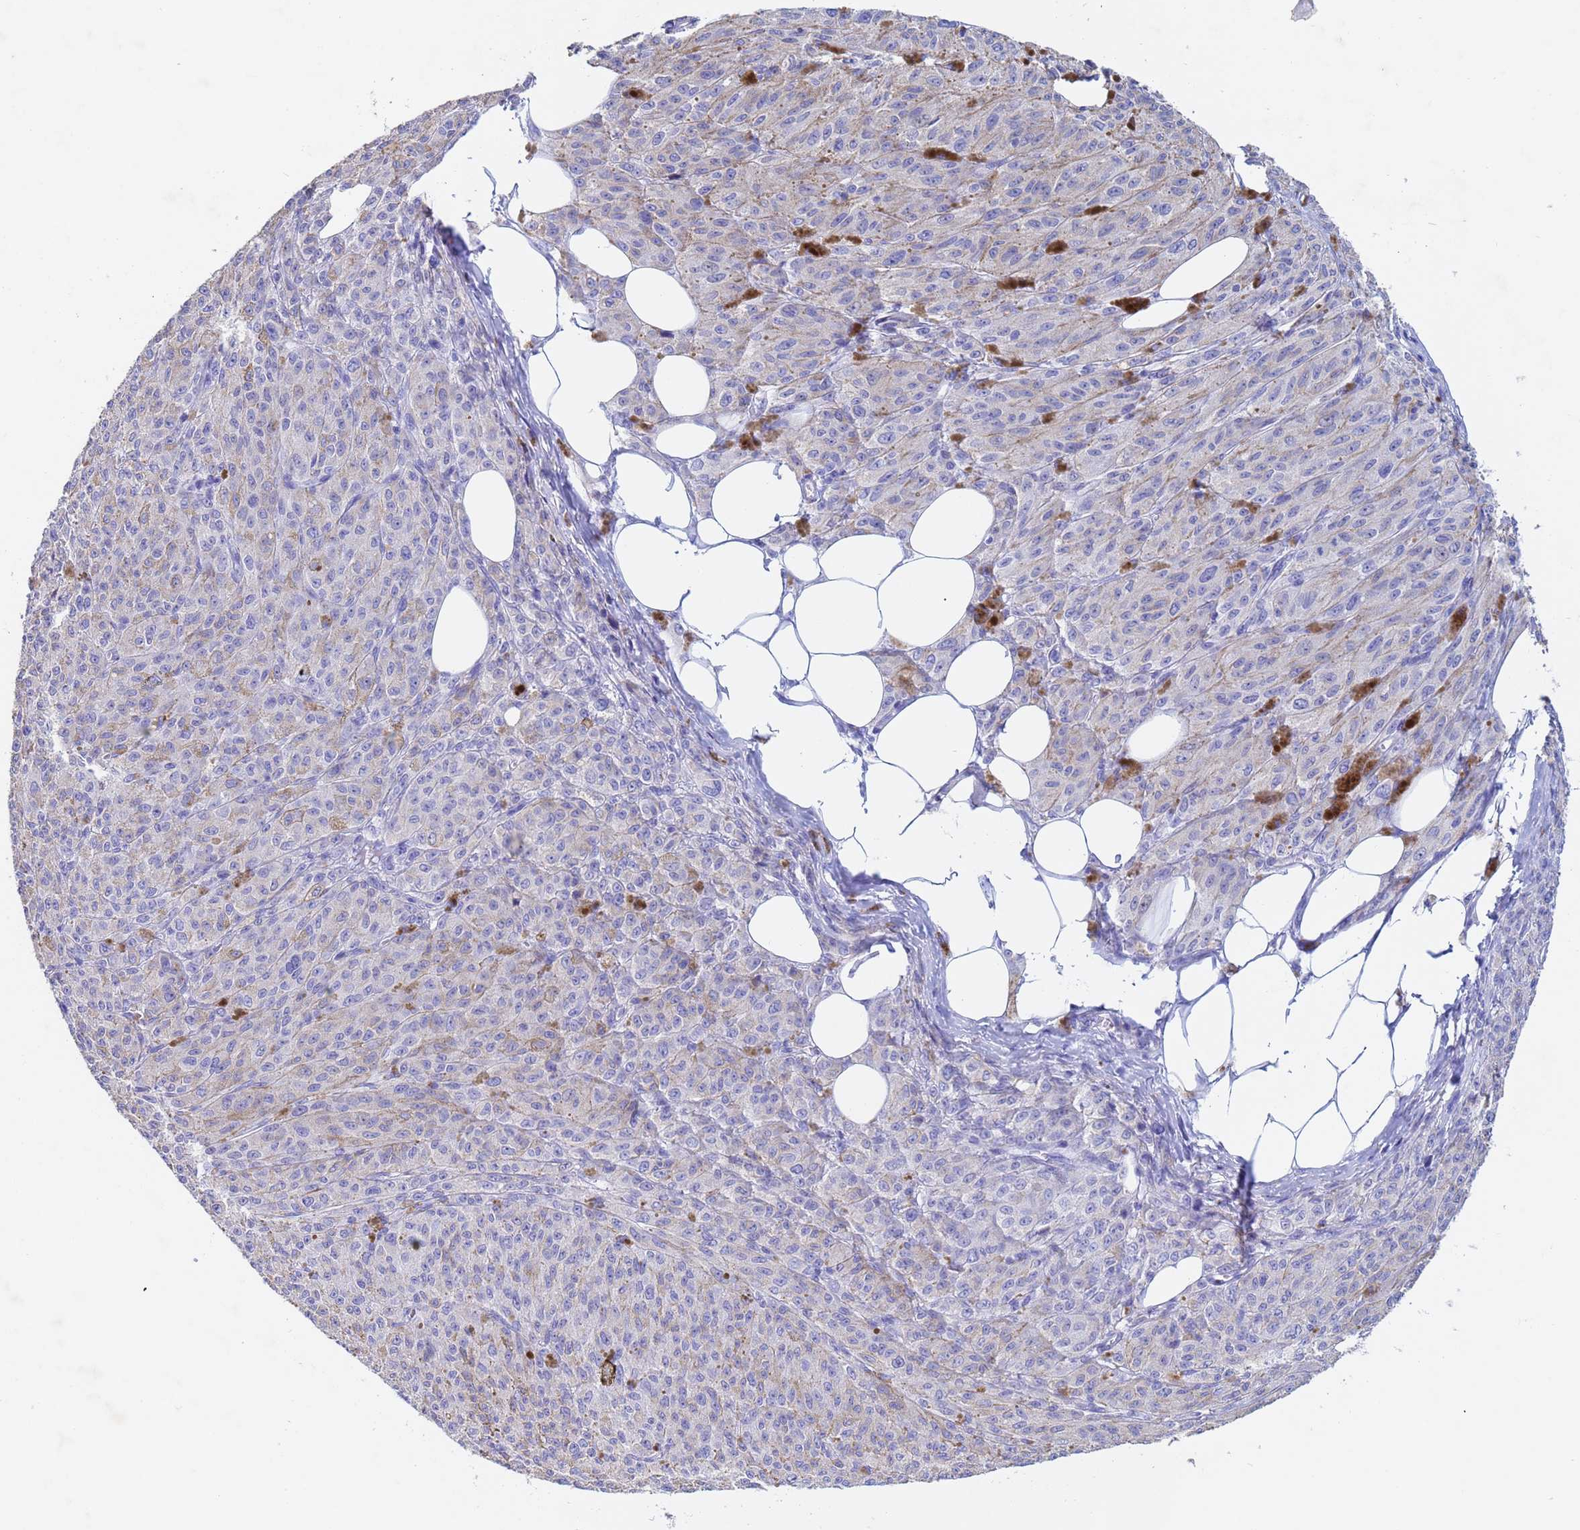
{"staining": {"intensity": "negative", "quantity": "none", "location": "none"}, "tissue": "melanoma", "cell_type": "Tumor cells", "image_type": "cancer", "snomed": [{"axis": "morphology", "description": "Malignant melanoma, NOS"}, {"axis": "topography", "description": "Skin"}], "caption": "Photomicrograph shows no significant protein positivity in tumor cells of melanoma.", "gene": "CSTB", "patient": {"sex": "female", "age": 52}}